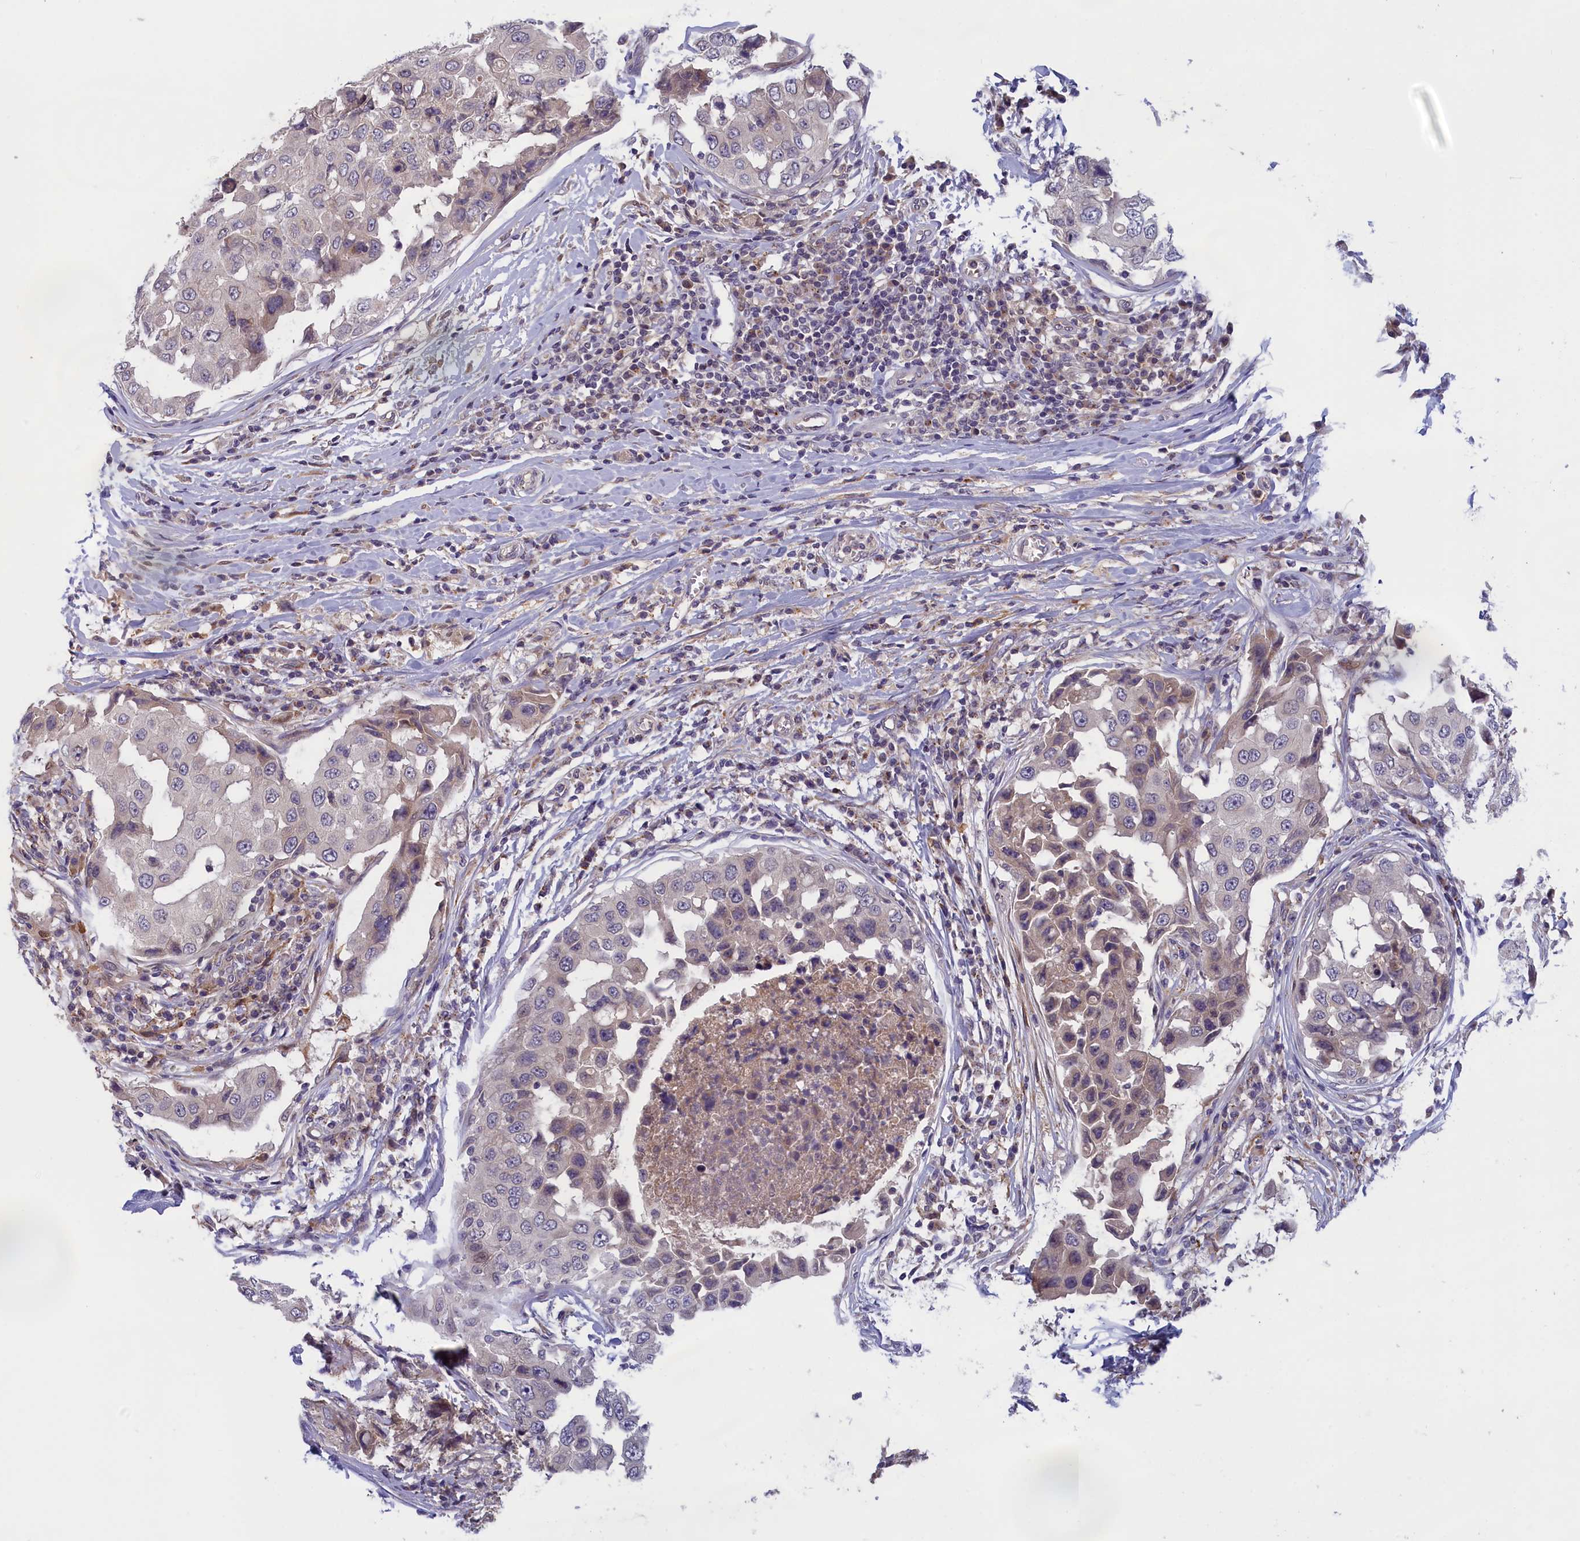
{"staining": {"intensity": "negative", "quantity": "none", "location": "none"}, "tissue": "breast cancer", "cell_type": "Tumor cells", "image_type": "cancer", "snomed": [{"axis": "morphology", "description": "Duct carcinoma"}, {"axis": "topography", "description": "Breast"}], "caption": "DAB immunohistochemical staining of human breast cancer reveals no significant positivity in tumor cells.", "gene": "IGFALS", "patient": {"sex": "female", "age": 27}}